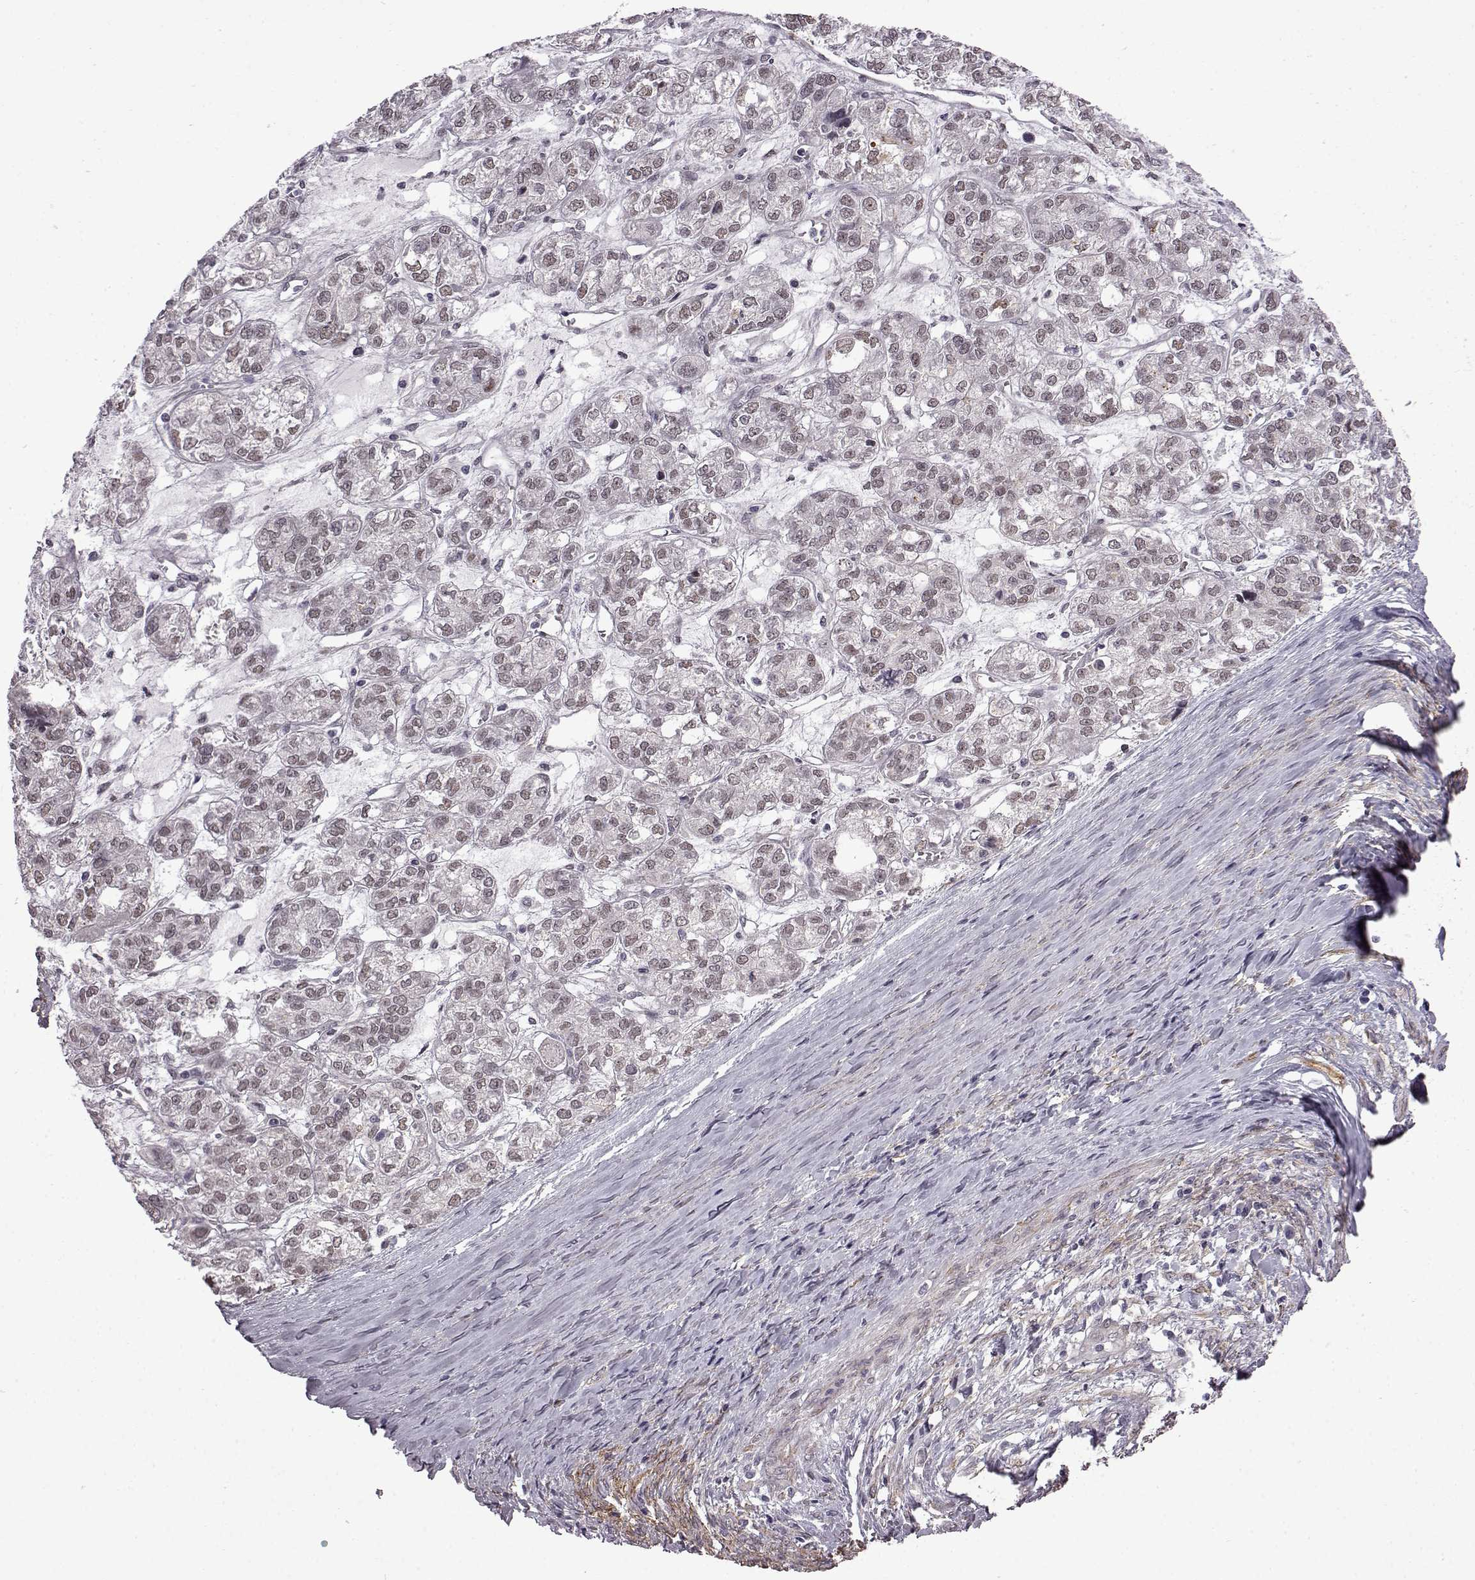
{"staining": {"intensity": "negative", "quantity": "none", "location": "none"}, "tissue": "ovarian cancer", "cell_type": "Tumor cells", "image_type": "cancer", "snomed": [{"axis": "morphology", "description": "Carcinoma, endometroid"}, {"axis": "topography", "description": "Ovary"}], "caption": "Image shows no protein positivity in tumor cells of endometroid carcinoma (ovarian) tissue.", "gene": "SYNPO2", "patient": {"sex": "female", "age": 64}}